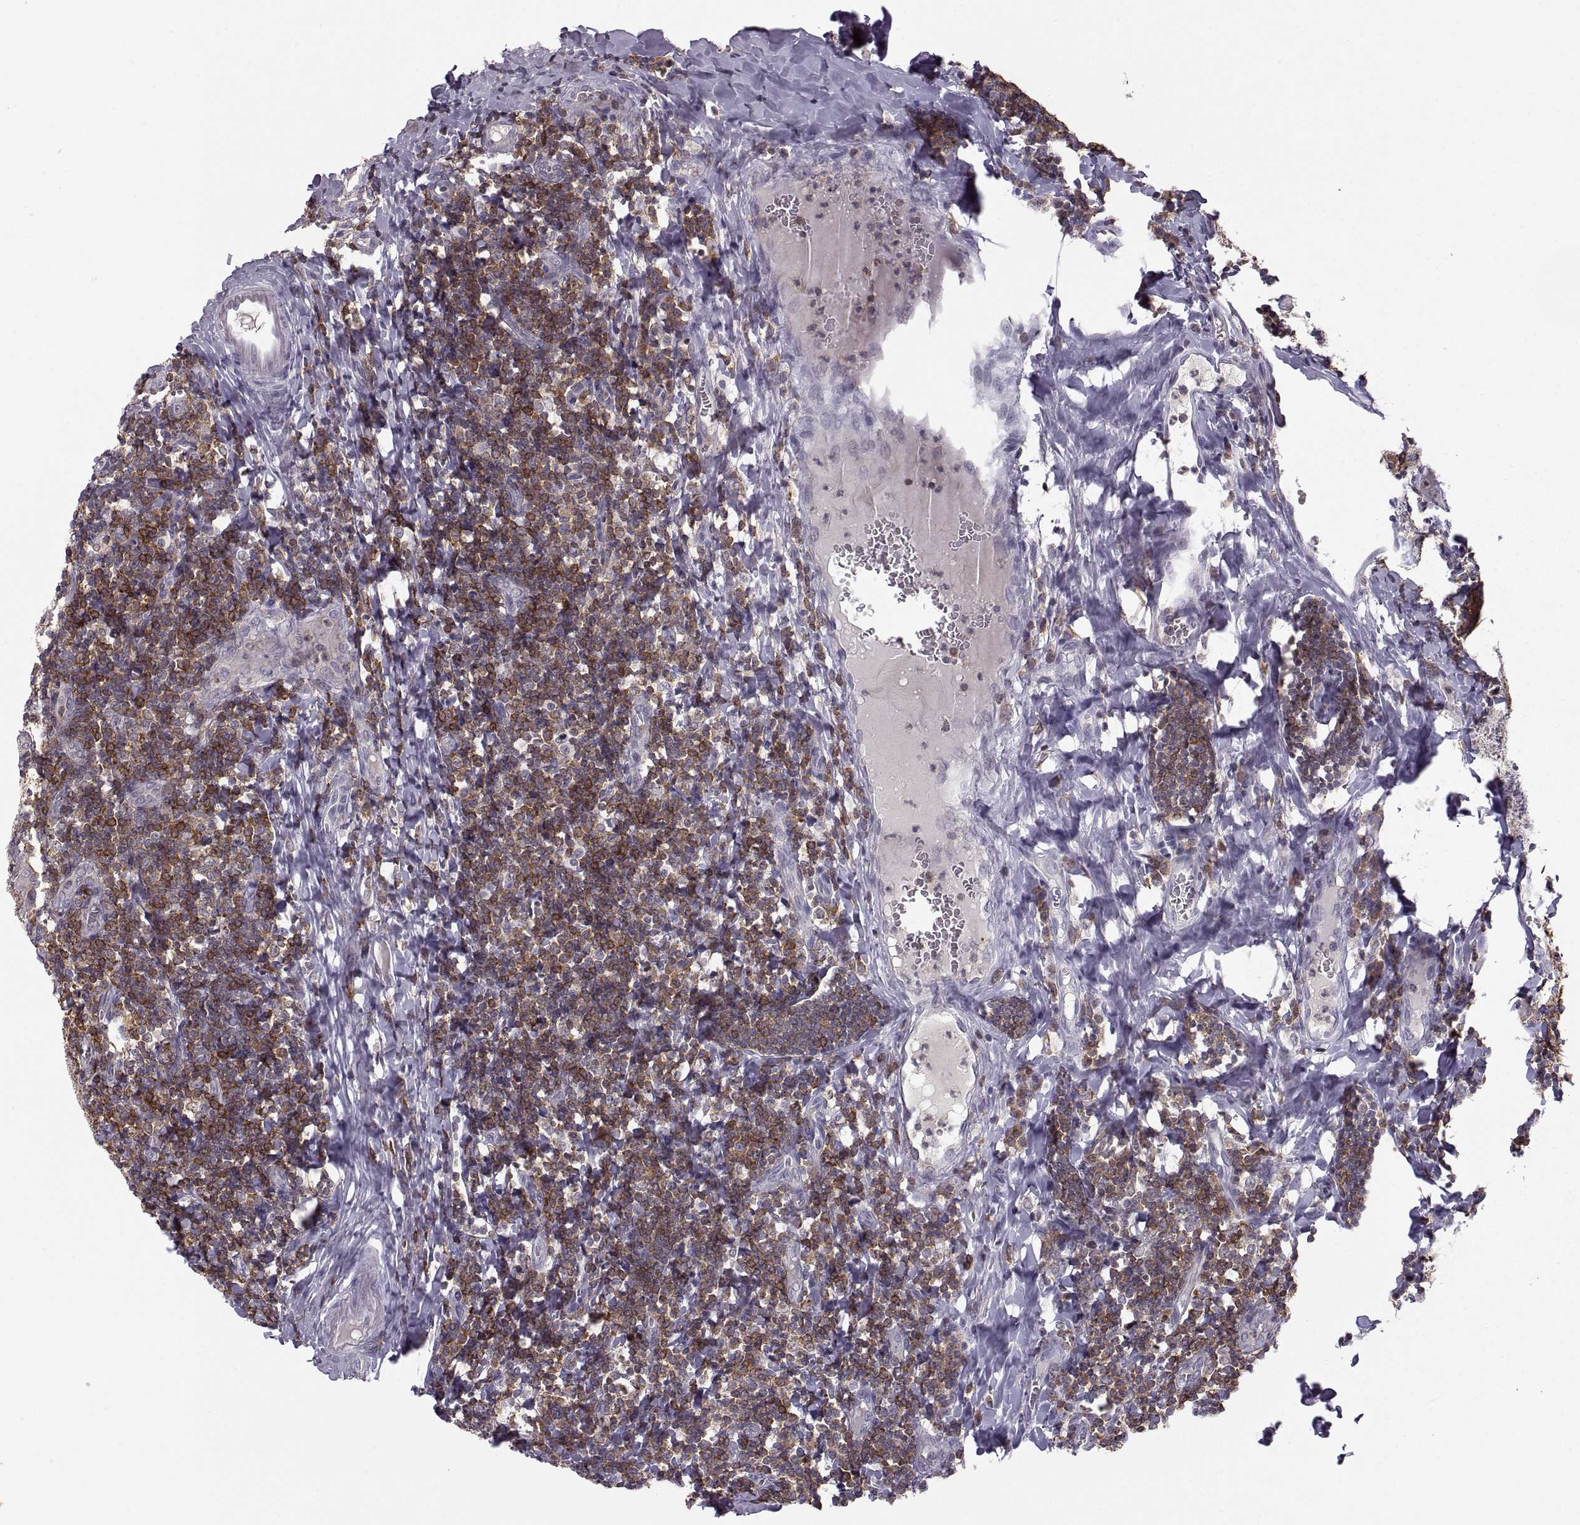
{"staining": {"intensity": "strong", "quantity": ">75%", "location": "cytoplasmic/membranous"}, "tissue": "tonsil", "cell_type": "Germinal center cells", "image_type": "normal", "snomed": [{"axis": "morphology", "description": "Normal tissue, NOS"}, {"axis": "morphology", "description": "Inflammation, NOS"}, {"axis": "topography", "description": "Tonsil"}], "caption": "Human tonsil stained for a protein (brown) demonstrates strong cytoplasmic/membranous positive expression in about >75% of germinal center cells.", "gene": "EZR", "patient": {"sex": "female", "age": 31}}